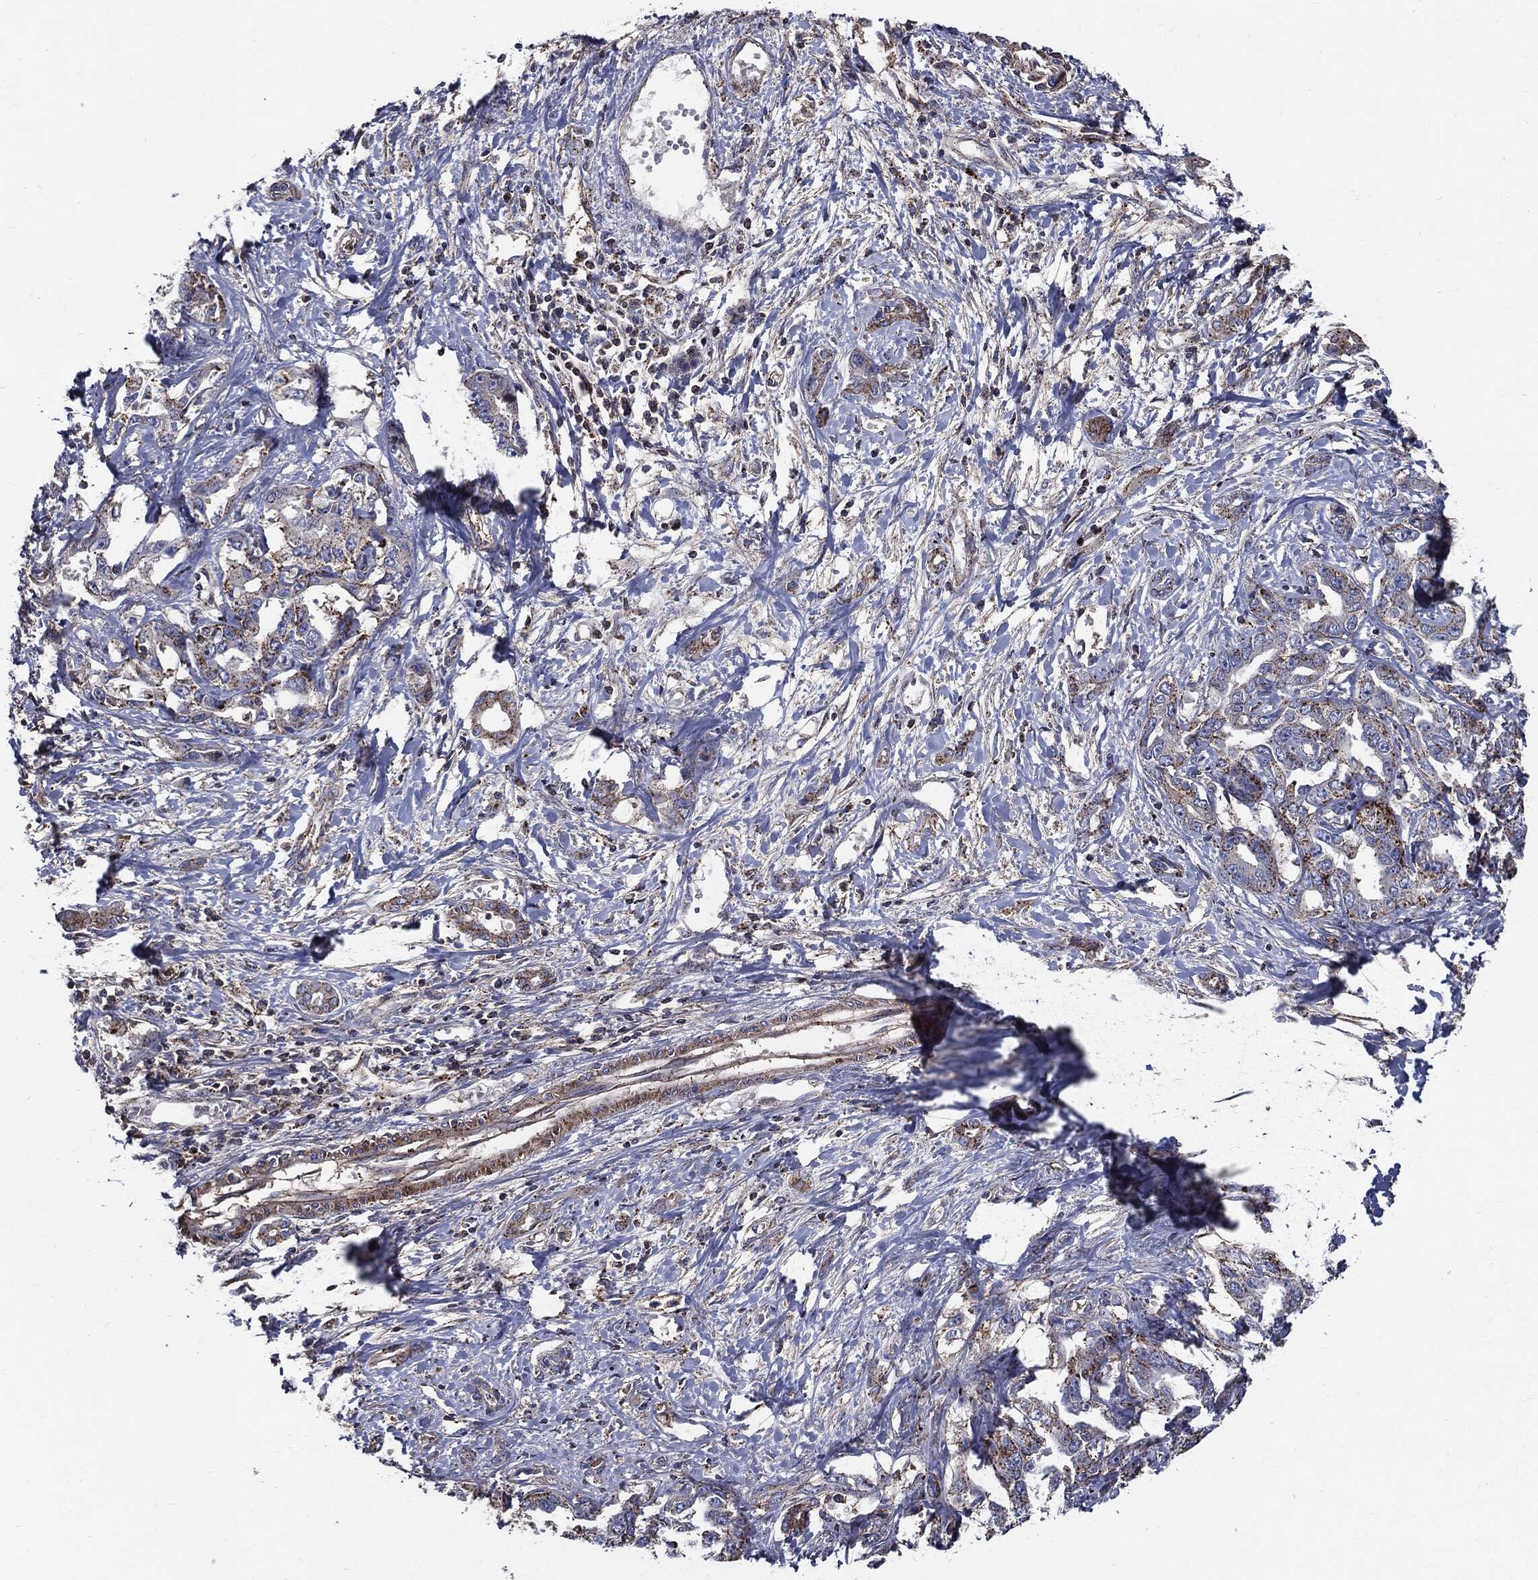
{"staining": {"intensity": "moderate", "quantity": "<25%", "location": "cytoplasmic/membranous"}, "tissue": "liver cancer", "cell_type": "Tumor cells", "image_type": "cancer", "snomed": [{"axis": "morphology", "description": "Cholangiocarcinoma"}, {"axis": "topography", "description": "Liver"}], "caption": "Cholangiocarcinoma (liver) was stained to show a protein in brown. There is low levels of moderate cytoplasmic/membranous positivity in about <25% of tumor cells.", "gene": "PDCD6IP", "patient": {"sex": "male", "age": 59}}